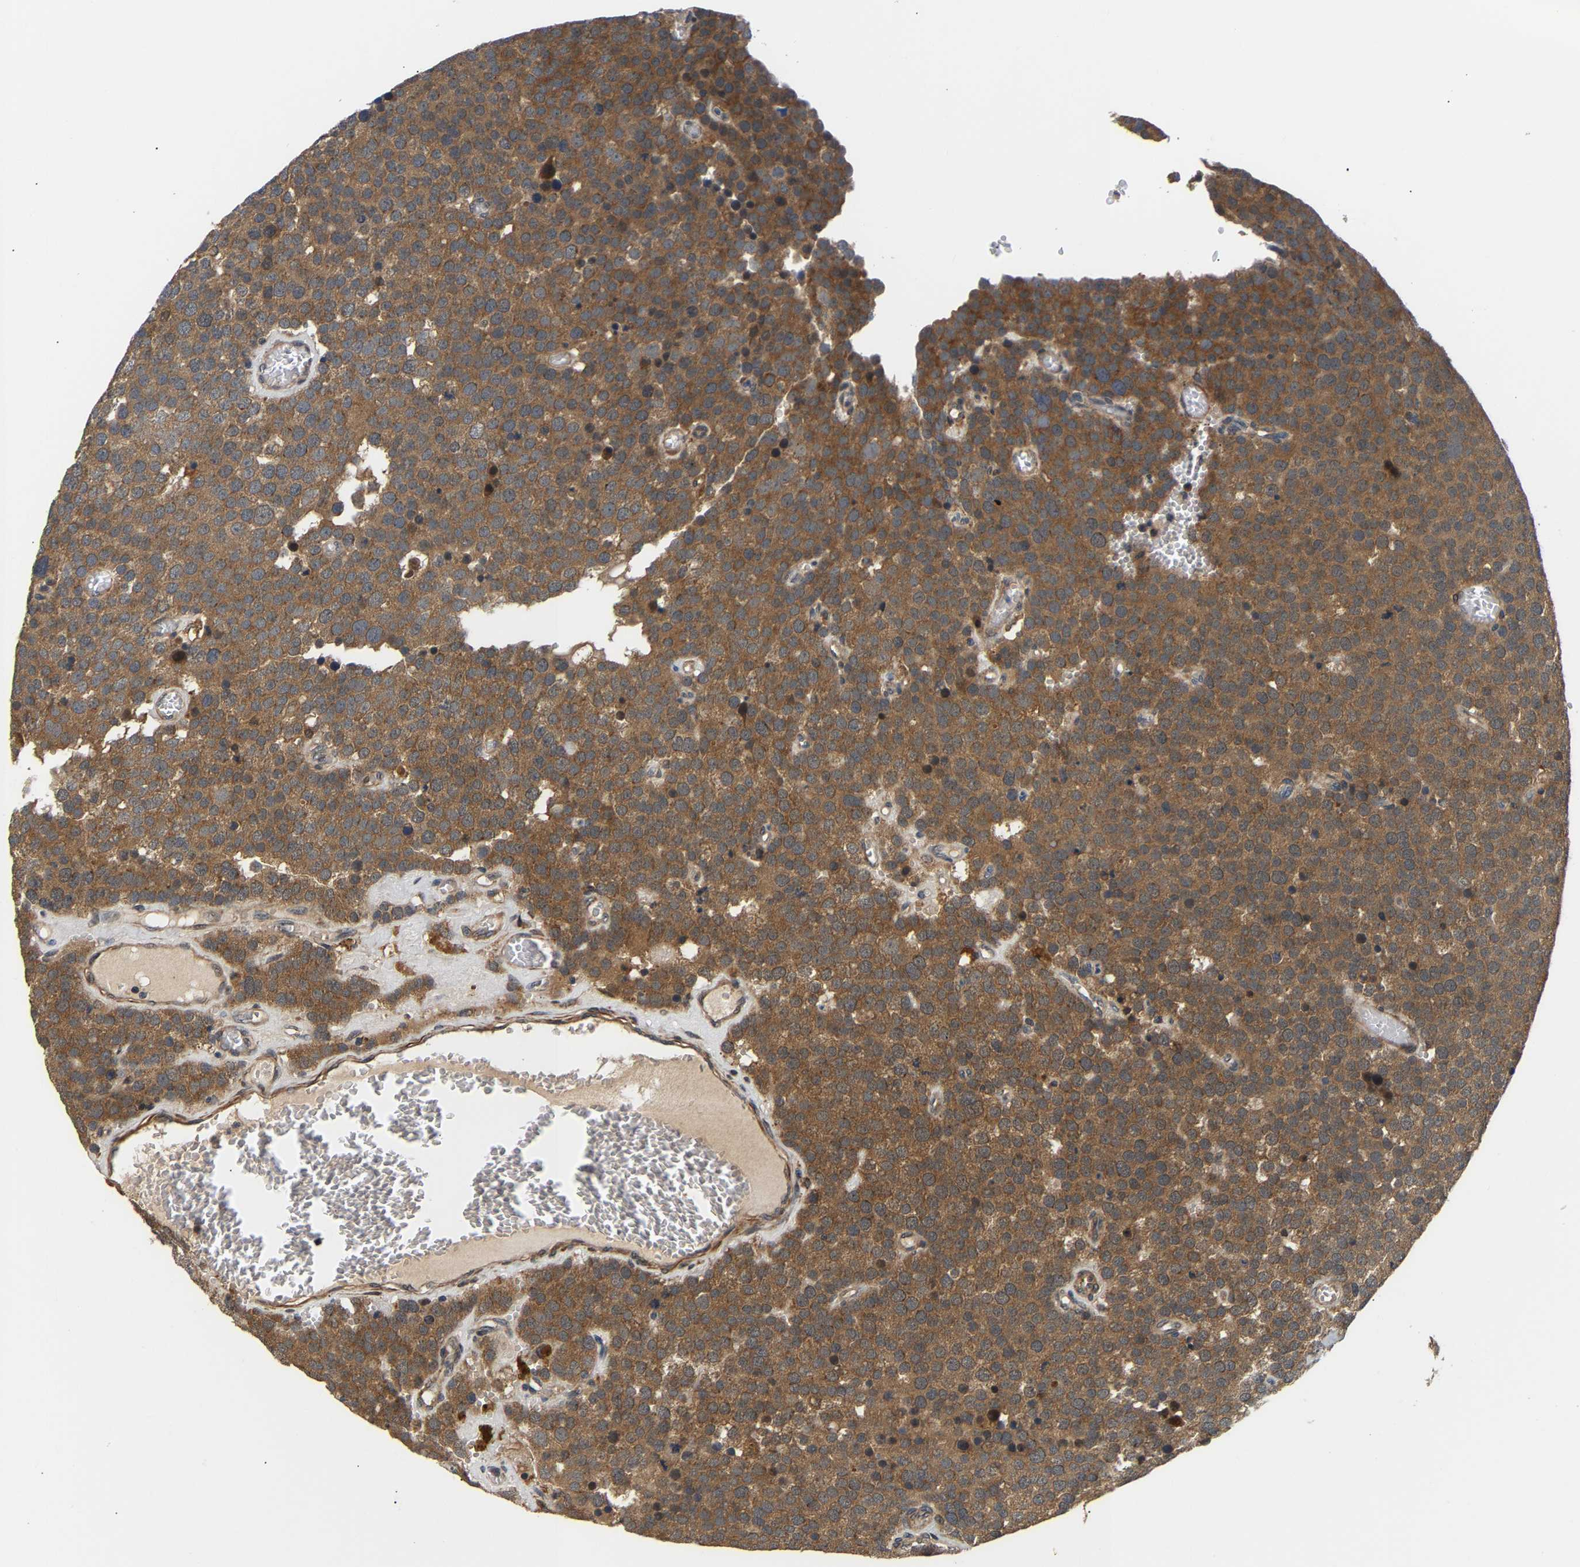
{"staining": {"intensity": "moderate", "quantity": ">75%", "location": "cytoplasmic/membranous"}, "tissue": "testis cancer", "cell_type": "Tumor cells", "image_type": "cancer", "snomed": [{"axis": "morphology", "description": "Normal tissue, NOS"}, {"axis": "morphology", "description": "Seminoma, NOS"}, {"axis": "topography", "description": "Testis"}], "caption": "A high-resolution image shows immunohistochemistry (IHC) staining of seminoma (testis), which exhibits moderate cytoplasmic/membranous staining in approximately >75% of tumor cells. (brown staining indicates protein expression, while blue staining denotes nuclei).", "gene": "LARP6", "patient": {"sex": "male", "age": 71}}